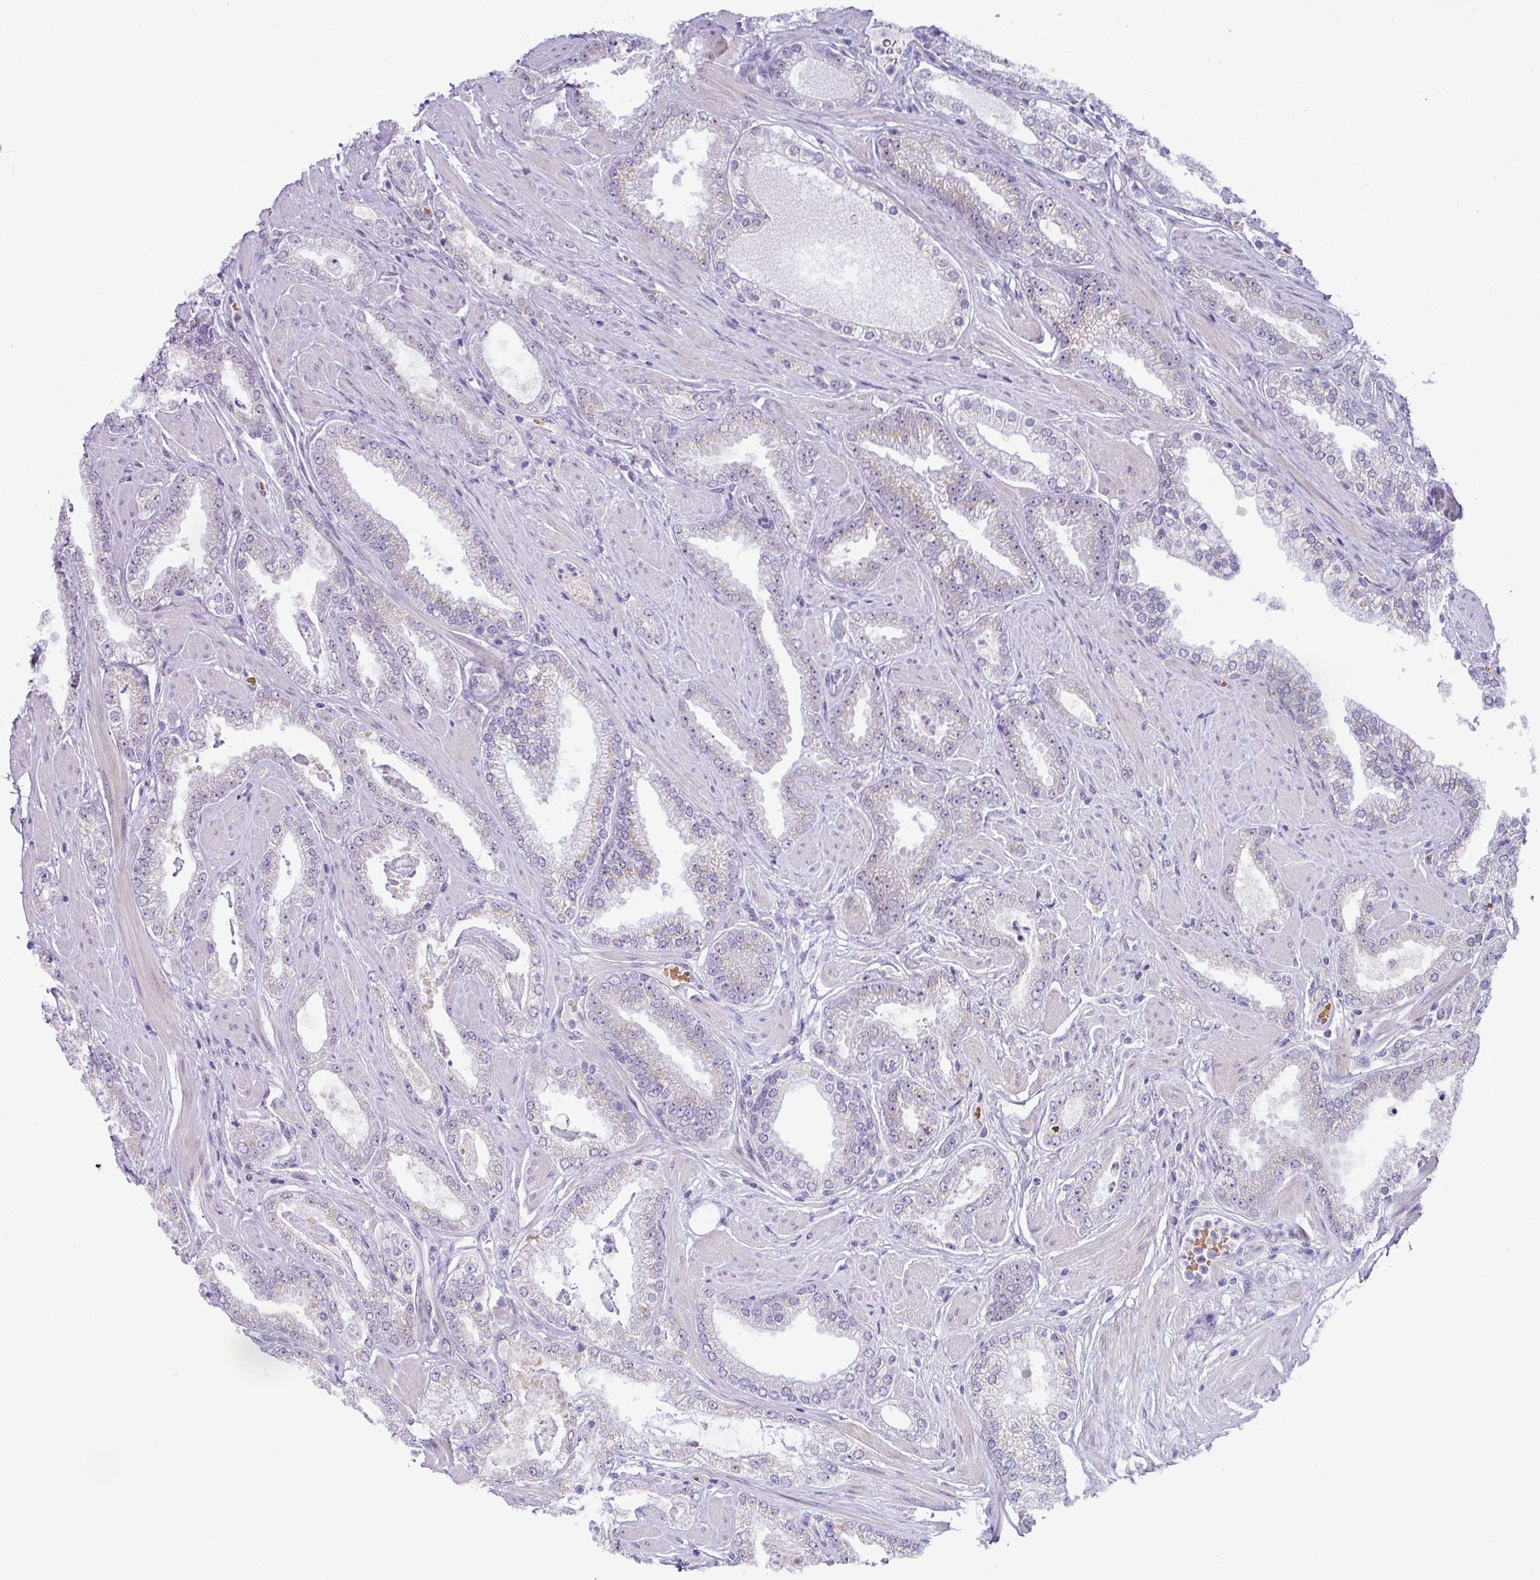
{"staining": {"intensity": "negative", "quantity": "none", "location": "none"}, "tissue": "prostate cancer", "cell_type": "Tumor cells", "image_type": "cancer", "snomed": [{"axis": "morphology", "description": "Adenocarcinoma, Low grade"}, {"axis": "topography", "description": "Prostate"}], "caption": "A photomicrograph of prostate adenocarcinoma (low-grade) stained for a protein exhibits no brown staining in tumor cells.", "gene": "PARP2", "patient": {"sex": "male", "age": 42}}